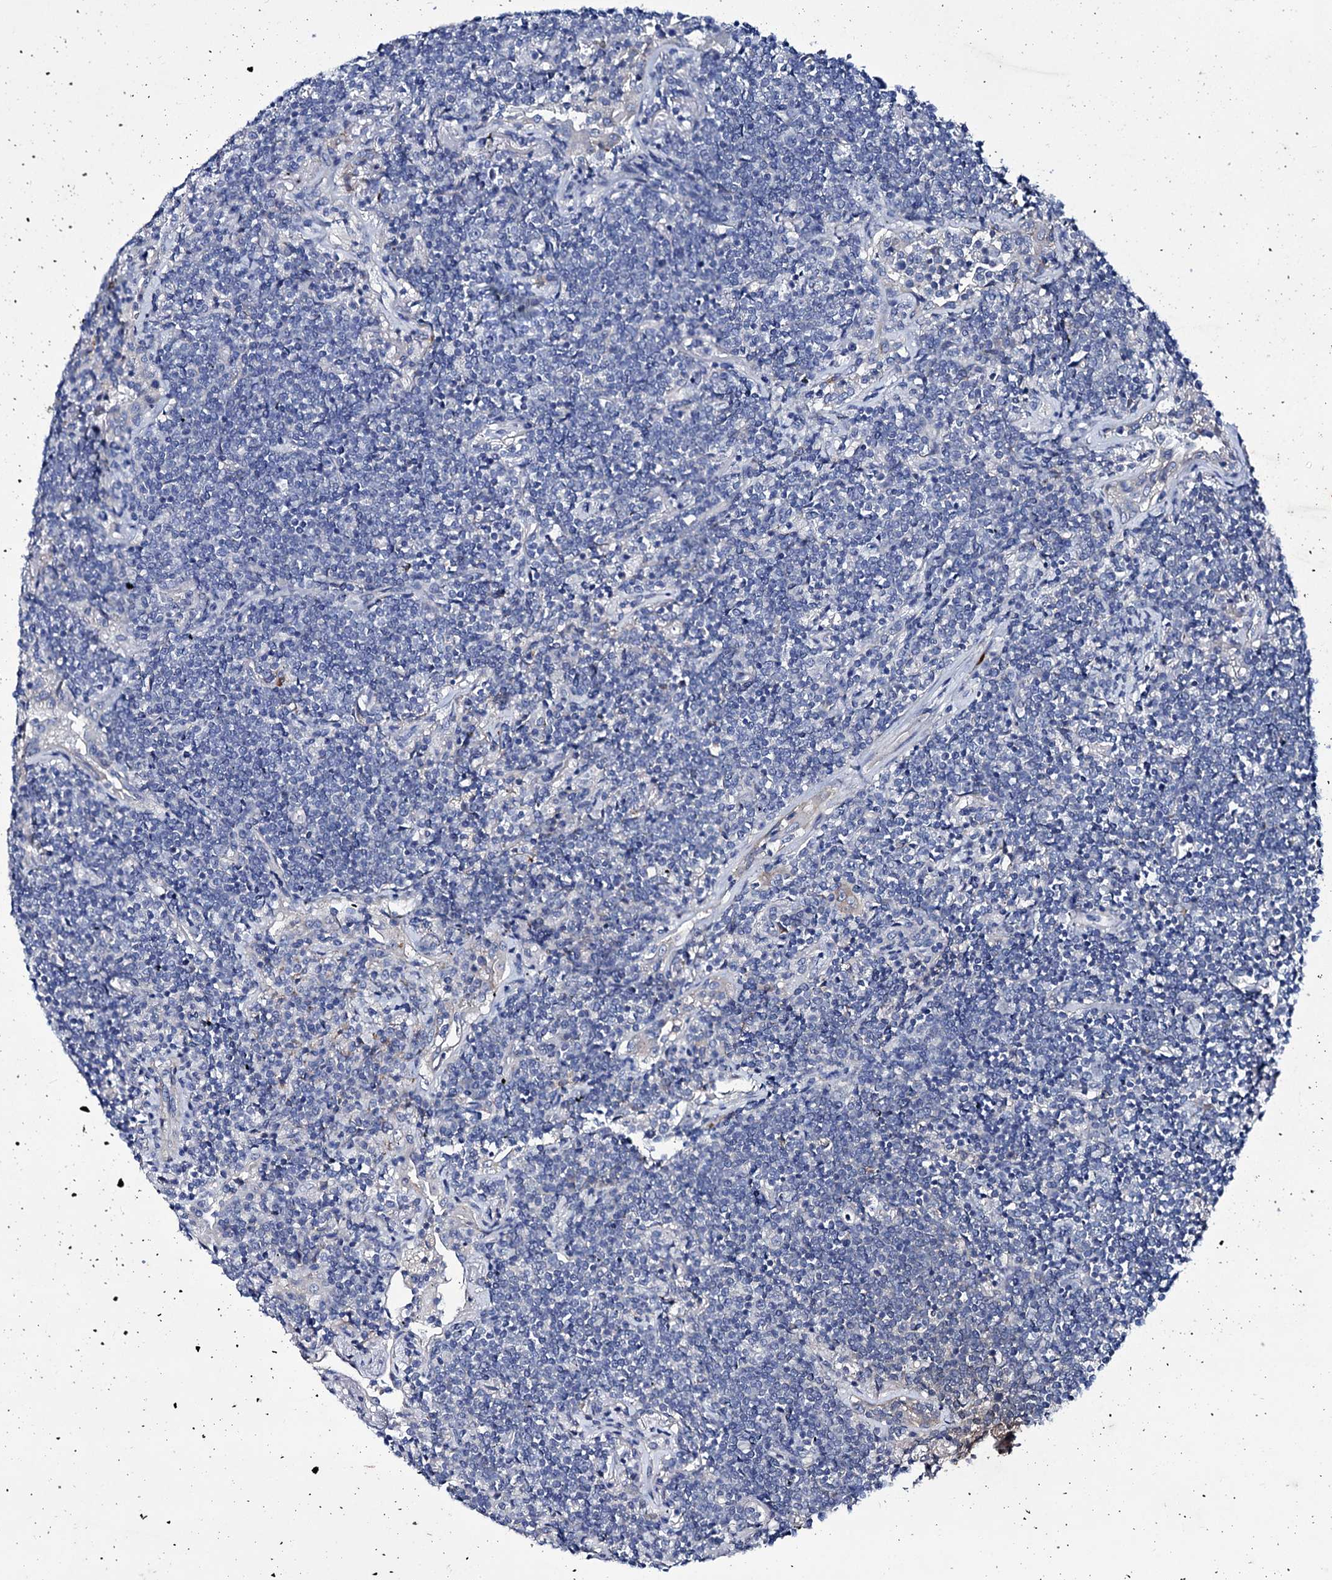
{"staining": {"intensity": "negative", "quantity": "none", "location": "none"}, "tissue": "lymphoma", "cell_type": "Tumor cells", "image_type": "cancer", "snomed": [{"axis": "morphology", "description": "Malignant lymphoma, non-Hodgkin's type, Low grade"}, {"axis": "topography", "description": "Lung"}], "caption": "Immunohistochemical staining of human malignant lymphoma, non-Hodgkin's type (low-grade) demonstrates no significant positivity in tumor cells.", "gene": "AXL", "patient": {"sex": "female", "age": 71}}